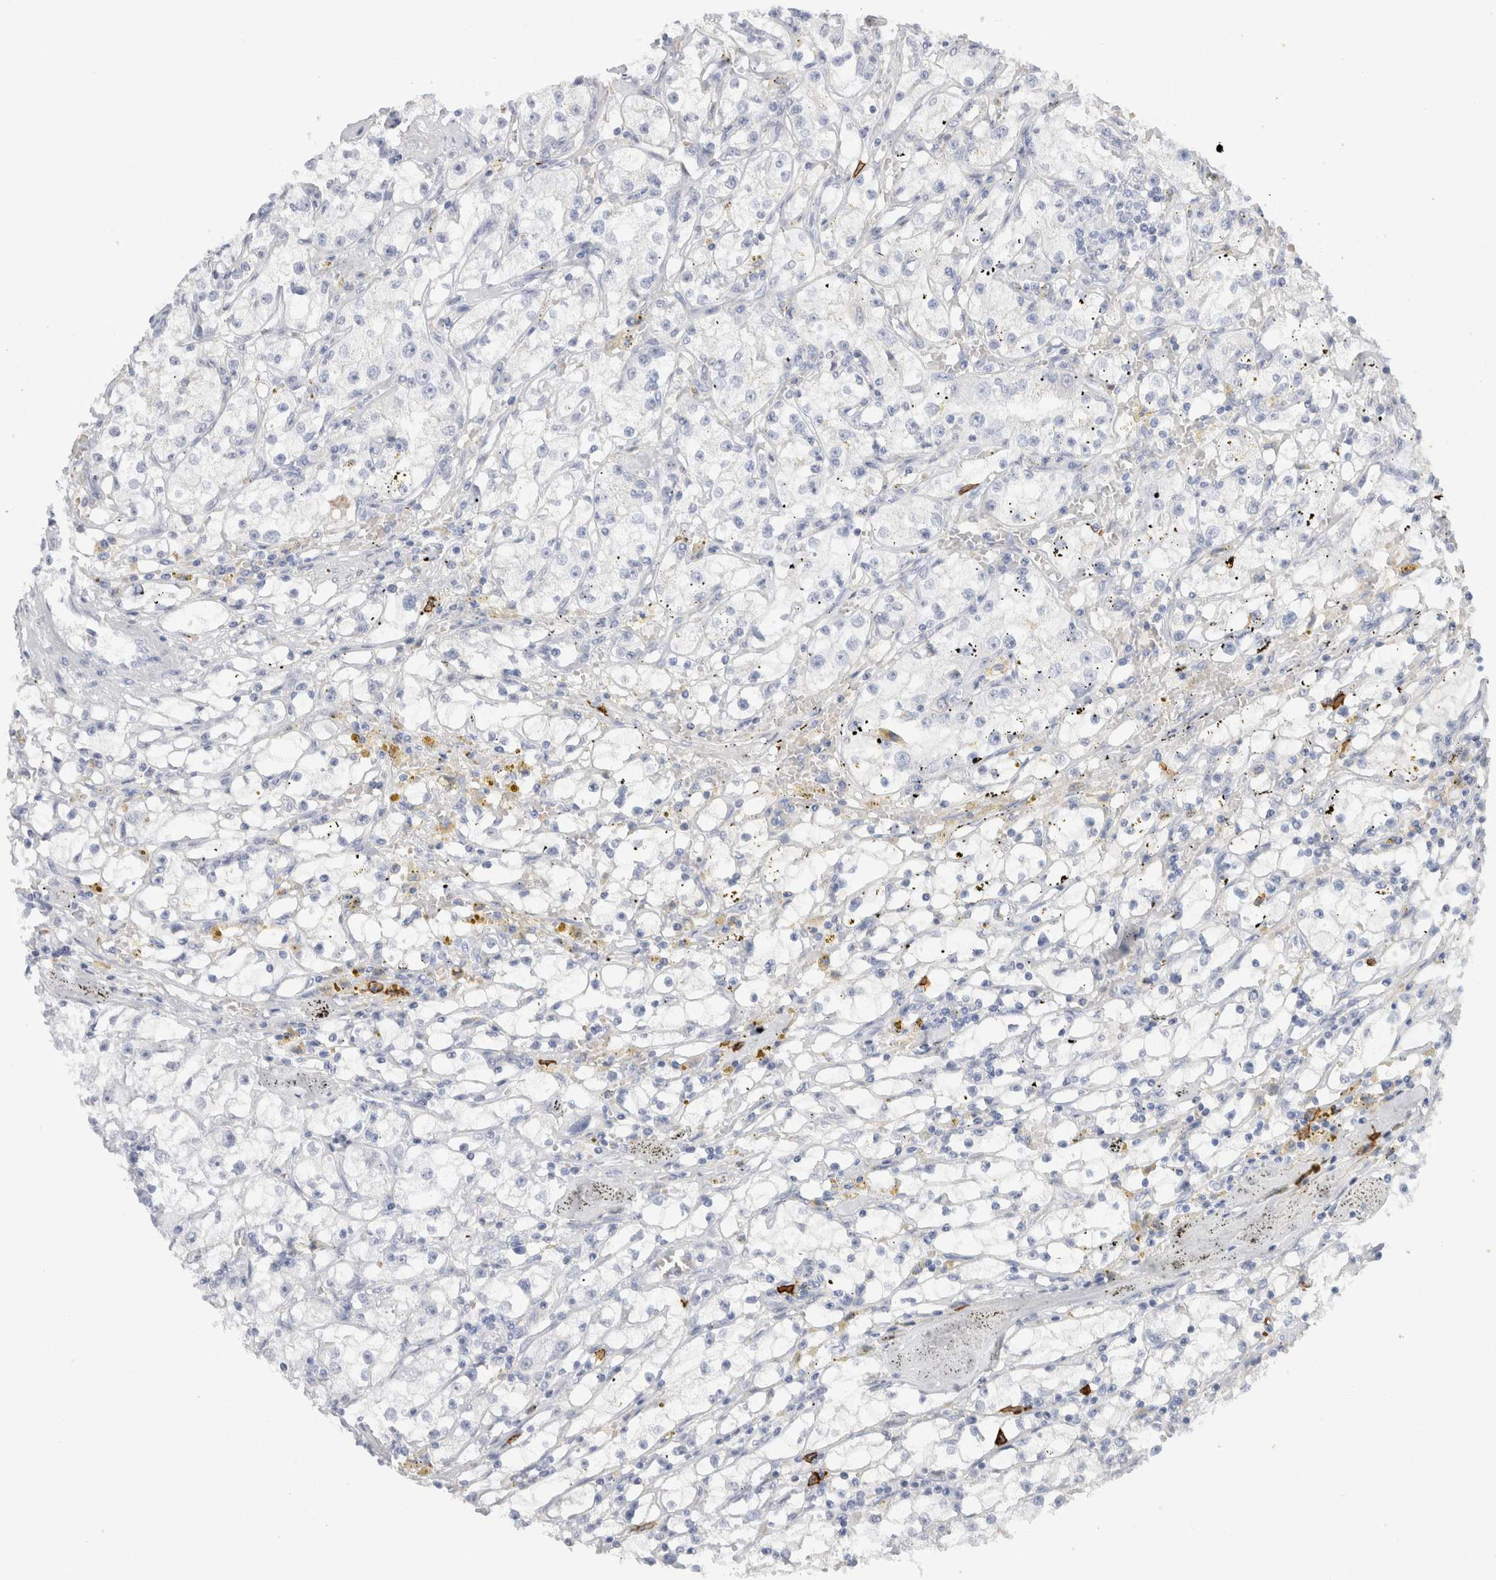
{"staining": {"intensity": "negative", "quantity": "none", "location": "none"}, "tissue": "renal cancer", "cell_type": "Tumor cells", "image_type": "cancer", "snomed": [{"axis": "morphology", "description": "Adenocarcinoma, NOS"}, {"axis": "topography", "description": "Kidney"}], "caption": "Tumor cells are negative for brown protein staining in renal adenocarcinoma. (Stains: DAB (3,3'-diaminobenzidine) immunohistochemistry with hematoxylin counter stain, Microscopy: brightfield microscopy at high magnification).", "gene": "CD38", "patient": {"sex": "male", "age": 56}}